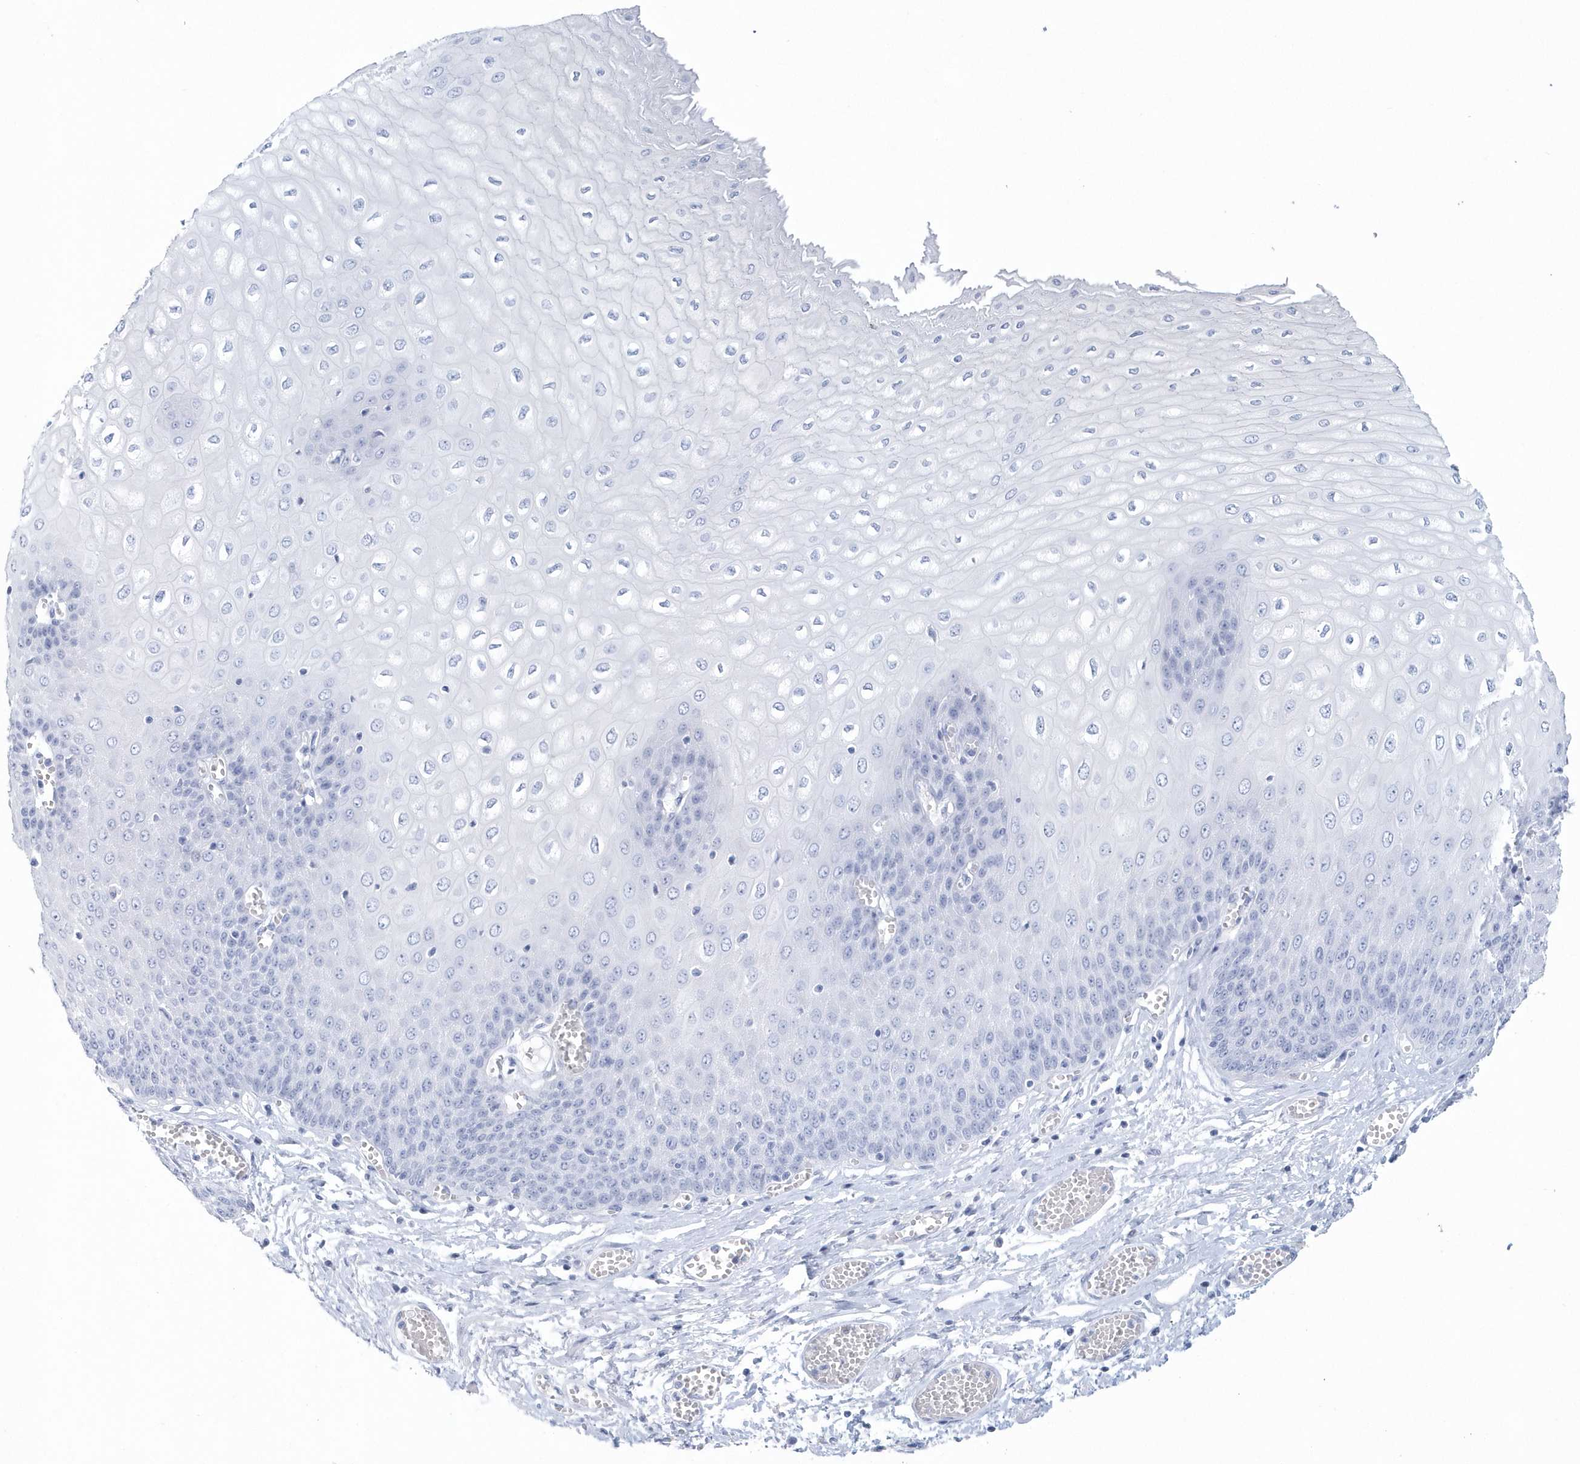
{"staining": {"intensity": "negative", "quantity": "none", "location": "none"}, "tissue": "esophagus", "cell_type": "Squamous epithelial cells", "image_type": "normal", "snomed": [{"axis": "morphology", "description": "Normal tissue, NOS"}, {"axis": "topography", "description": "Esophagus"}], "caption": "IHC histopathology image of unremarkable esophagus stained for a protein (brown), which exhibits no expression in squamous epithelial cells.", "gene": "PTPRO", "patient": {"sex": "male", "age": 60}}